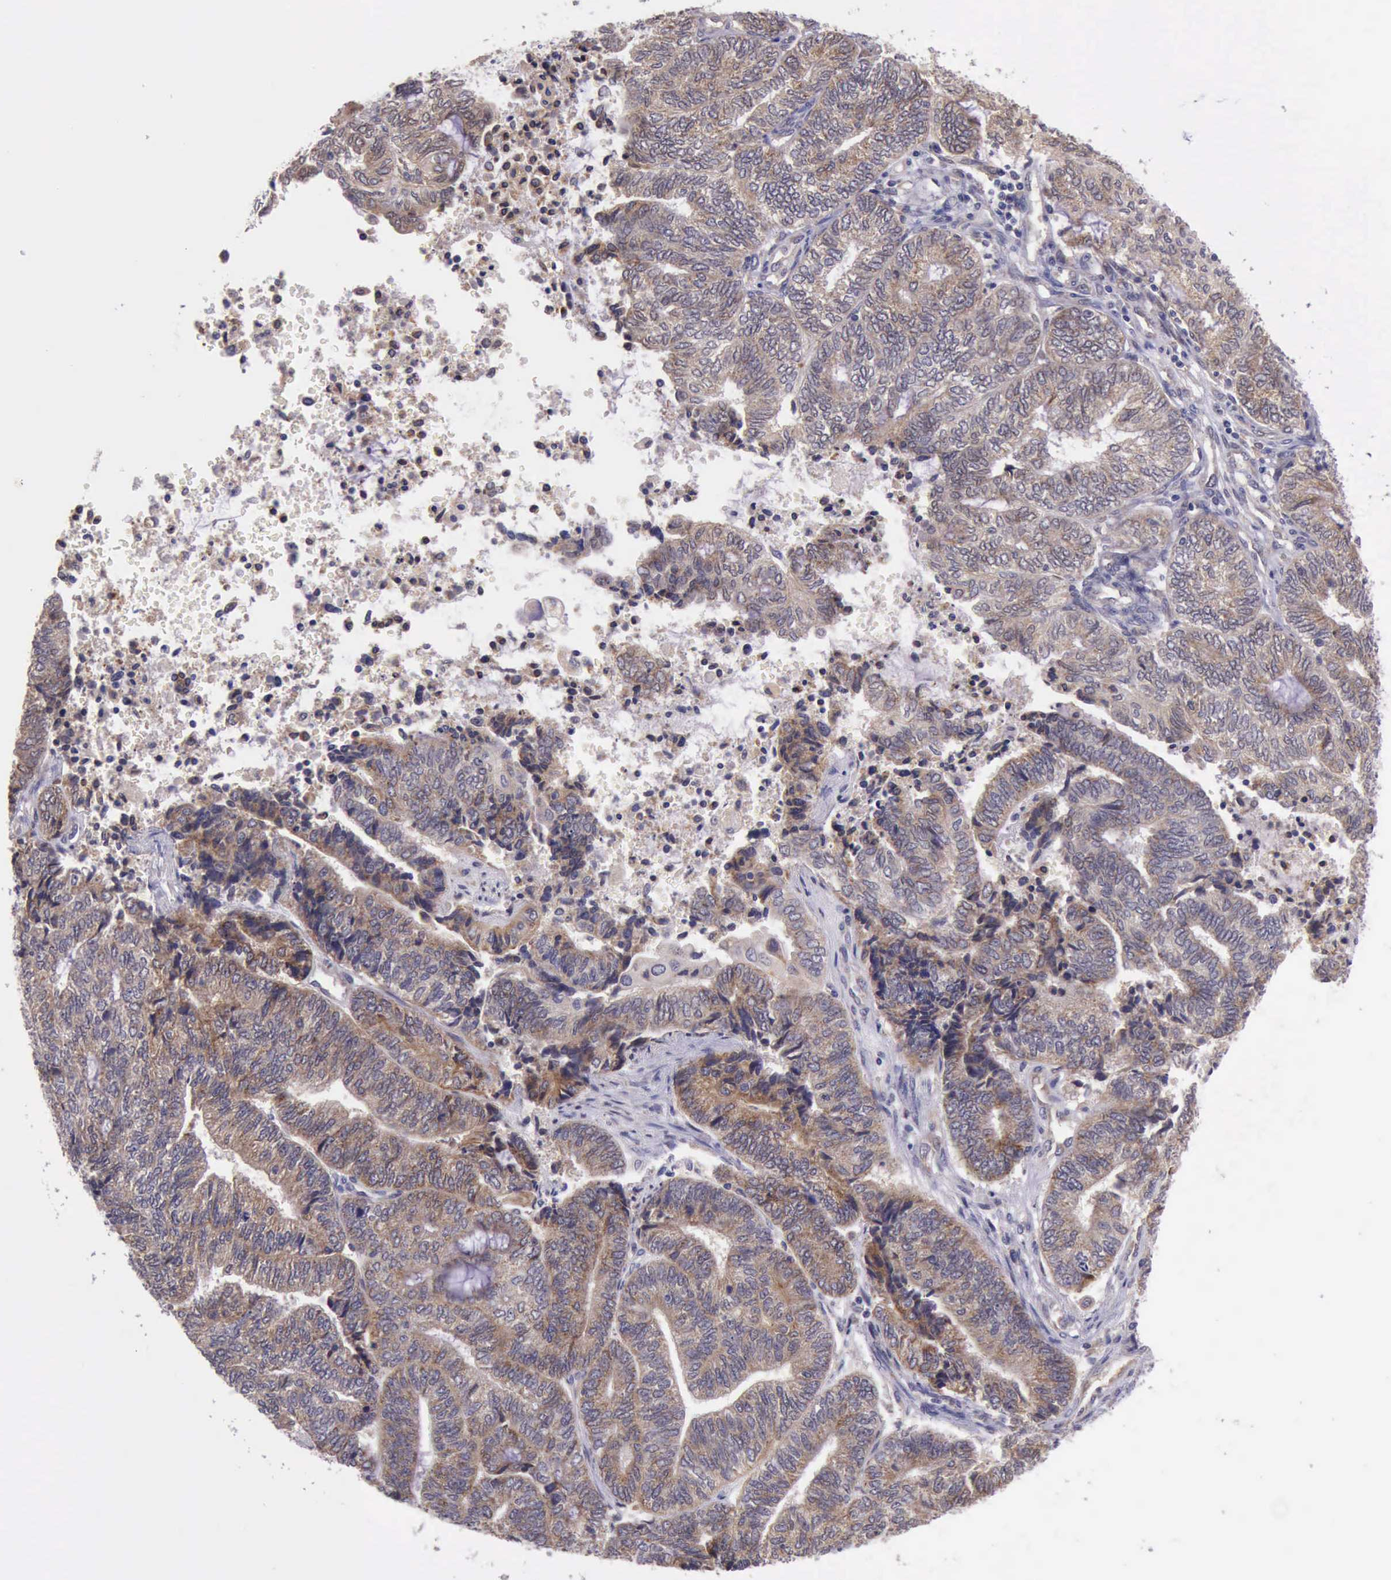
{"staining": {"intensity": "moderate", "quantity": ">75%", "location": "cytoplasmic/membranous"}, "tissue": "endometrial cancer", "cell_type": "Tumor cells", "image_type": "cancer", "snomed": [{"axis": "morphology", "description": "Adenocarcinoma, NOS"}, {"axis": "topography", "description": "Uterus"}, {"axis": "topography", "description": "Endometrium"}], "caption": "Moderate cytoplasmic/membranous protein expression is present in approximately >75% of tumor cells in adenocarcinoma (endometrial).", "gene": "PLEK2", "patient": {"sex": "female", "age": 70}}